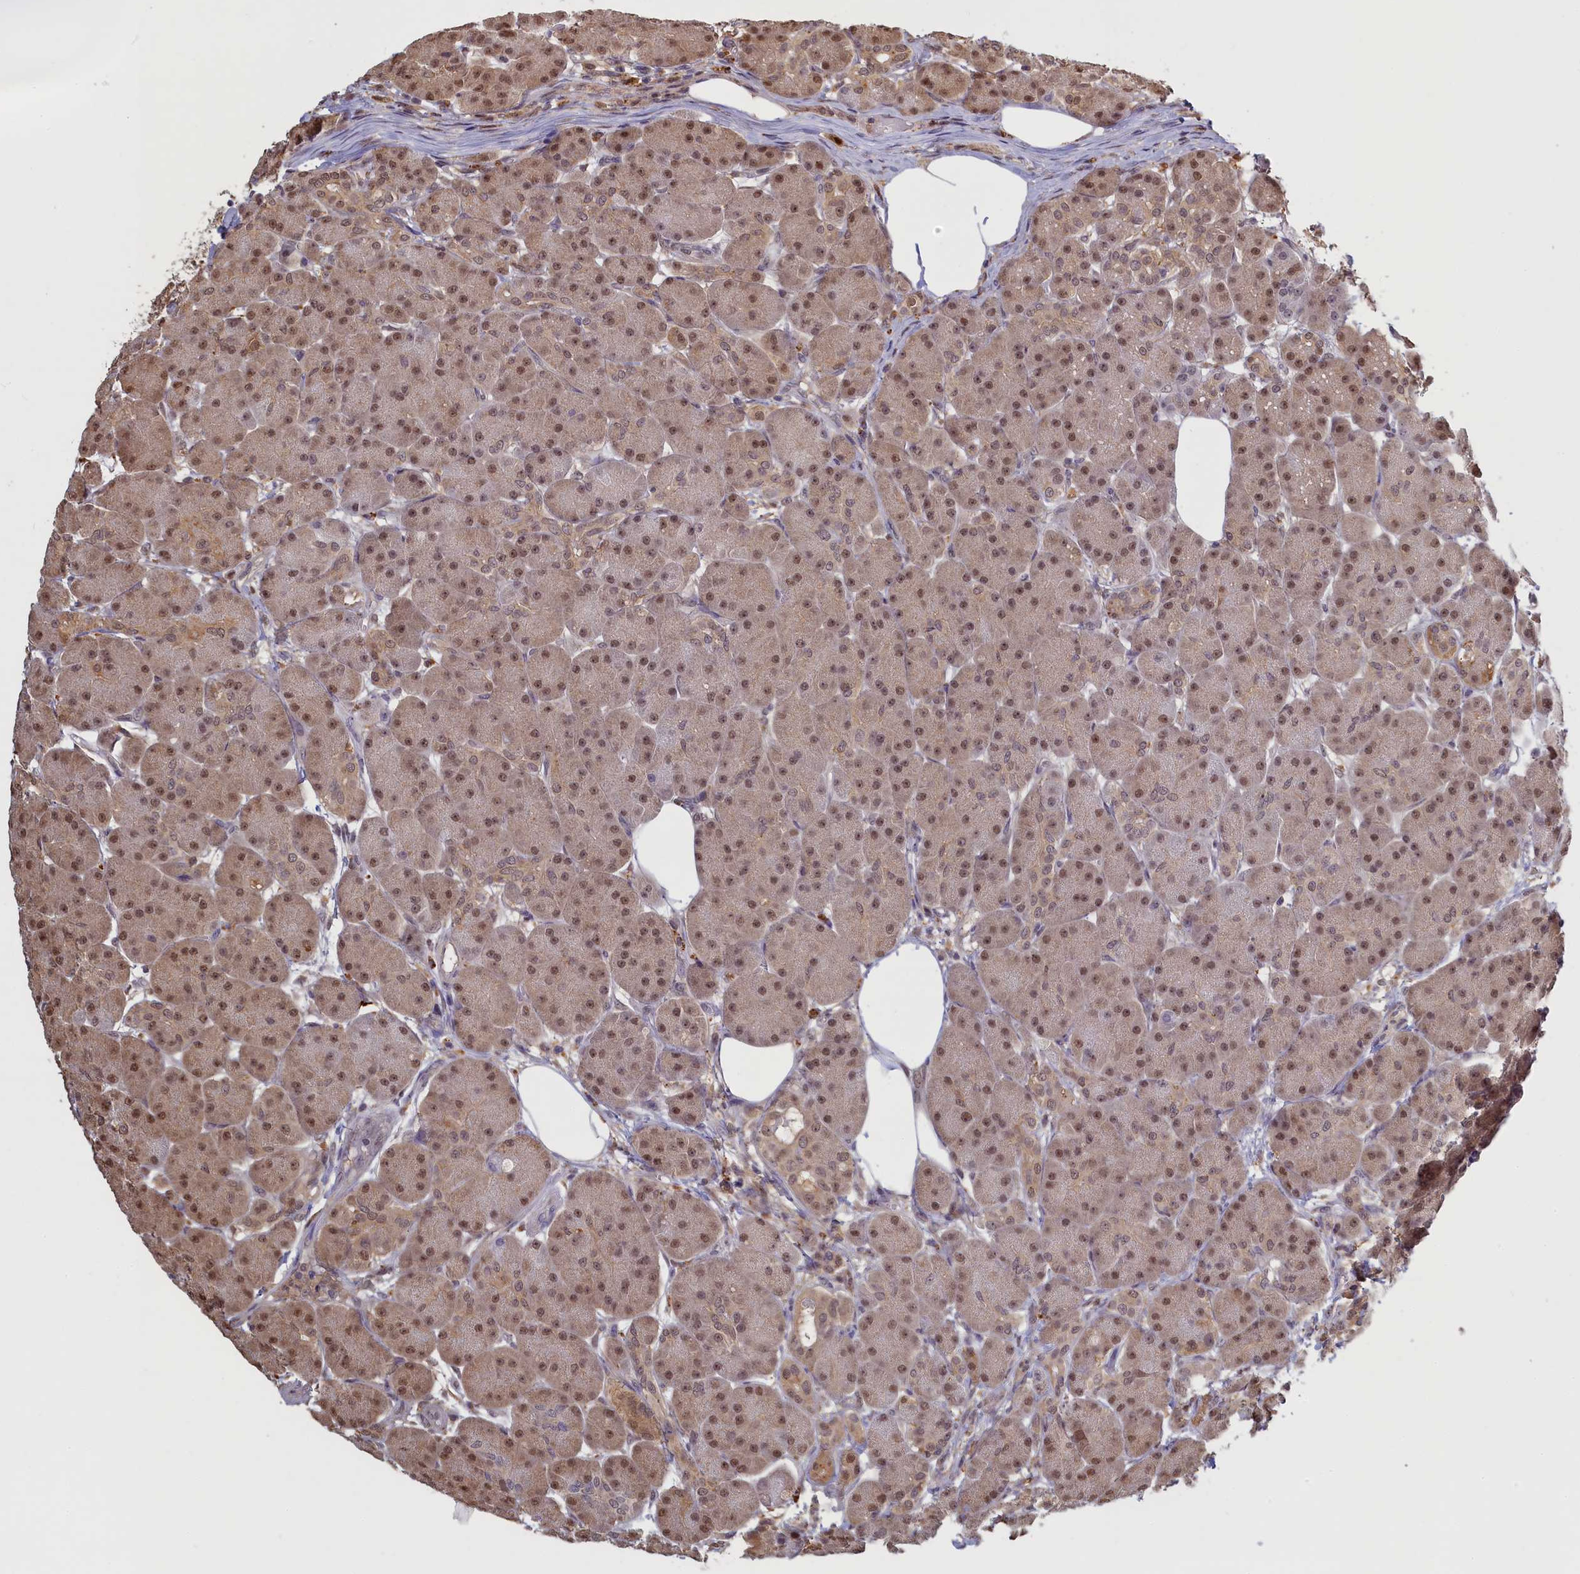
{"staining": {"intensity": "moderate", "quantity": ">75%", "location": "cytoplasmic/membranous,nuclear"}, "tissue": "pancreas", "cell_type": "Exocrine glandular cells", "image_type": "normal", "snomed": [{"axis": "morphology", "description": "Normal tissue, NOS"}, {"axis": "topography", "description": "Pancreas"}], "caption": "A brown stain shows moderate cytoplasmic/membranous,nuclear positivity of a protein in exocrine glandular cells of benign pancreas. (brown staining indicates protein expression, while blue staining denotes nuclei).", "gene": "UCHL3", "patient": {"sex": "male", "age": 63}}